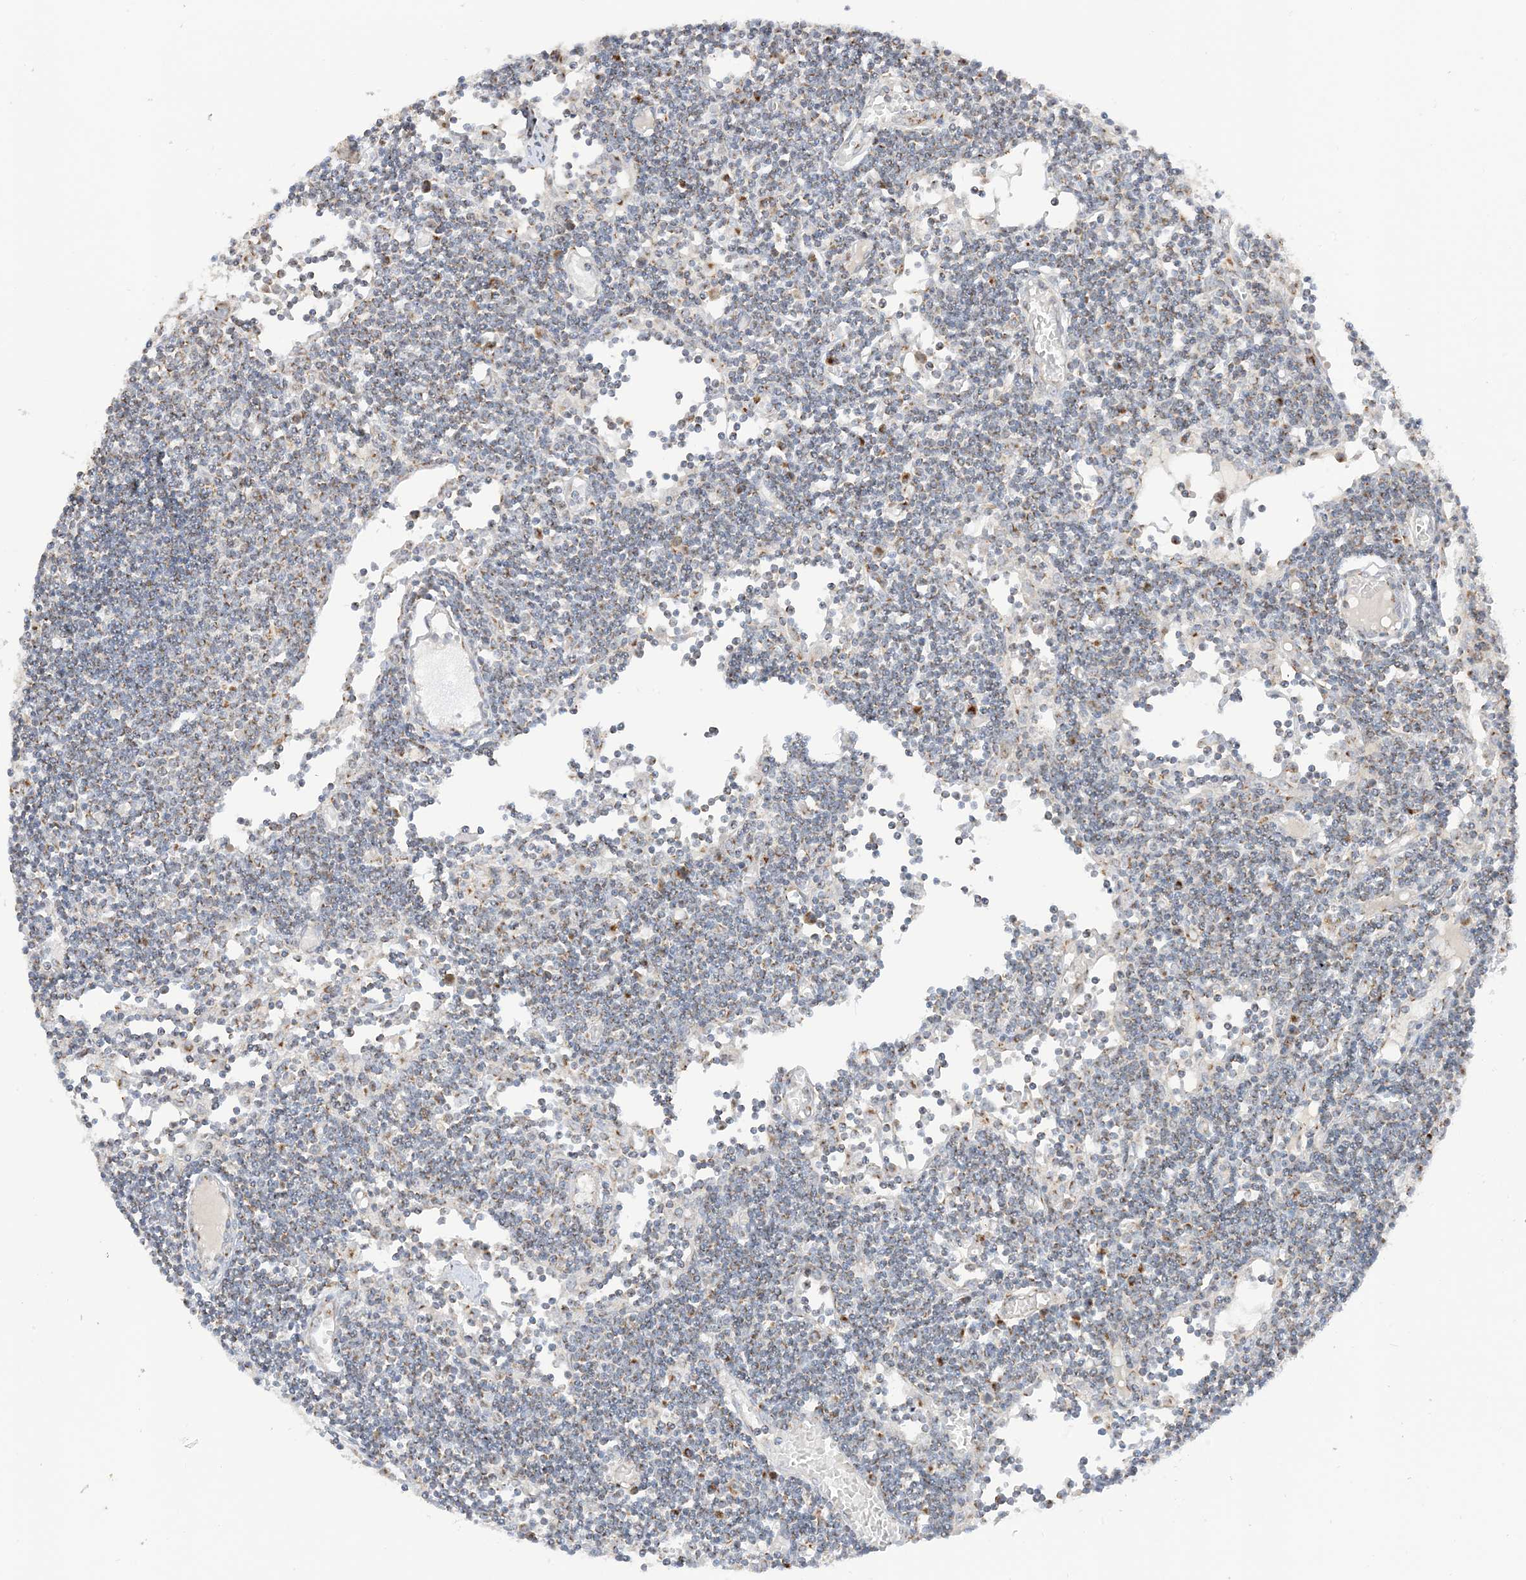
{"staining": {"intensity": "moderate", "quantity": ">75%", "location": "cytoplasmic/membranous"}, "tissue": "lymph node", "cell_type": "Germinal center cells", "image_type": "normal", "snomed": [{"axis": "morphology", "description": "Normal tissue, NOS"}, {"axis": "topography", "description": "Lymph node"}], "caption": "High-power microscopy captured an immunohistochemistry (IHC) image of unremarkable lymph node, revealing moderate cytoplasmic/membranous expression in approximately >75% of germinal center cells. The protein of interest is stained brown, and the nuclei are stained in blue (DAB (3,3'-diaminobenzidine) IHC with brightfield microscopy, high magnification).", "gene": "SLC25A12", "patient": {"sex": "female", "age": 11}}